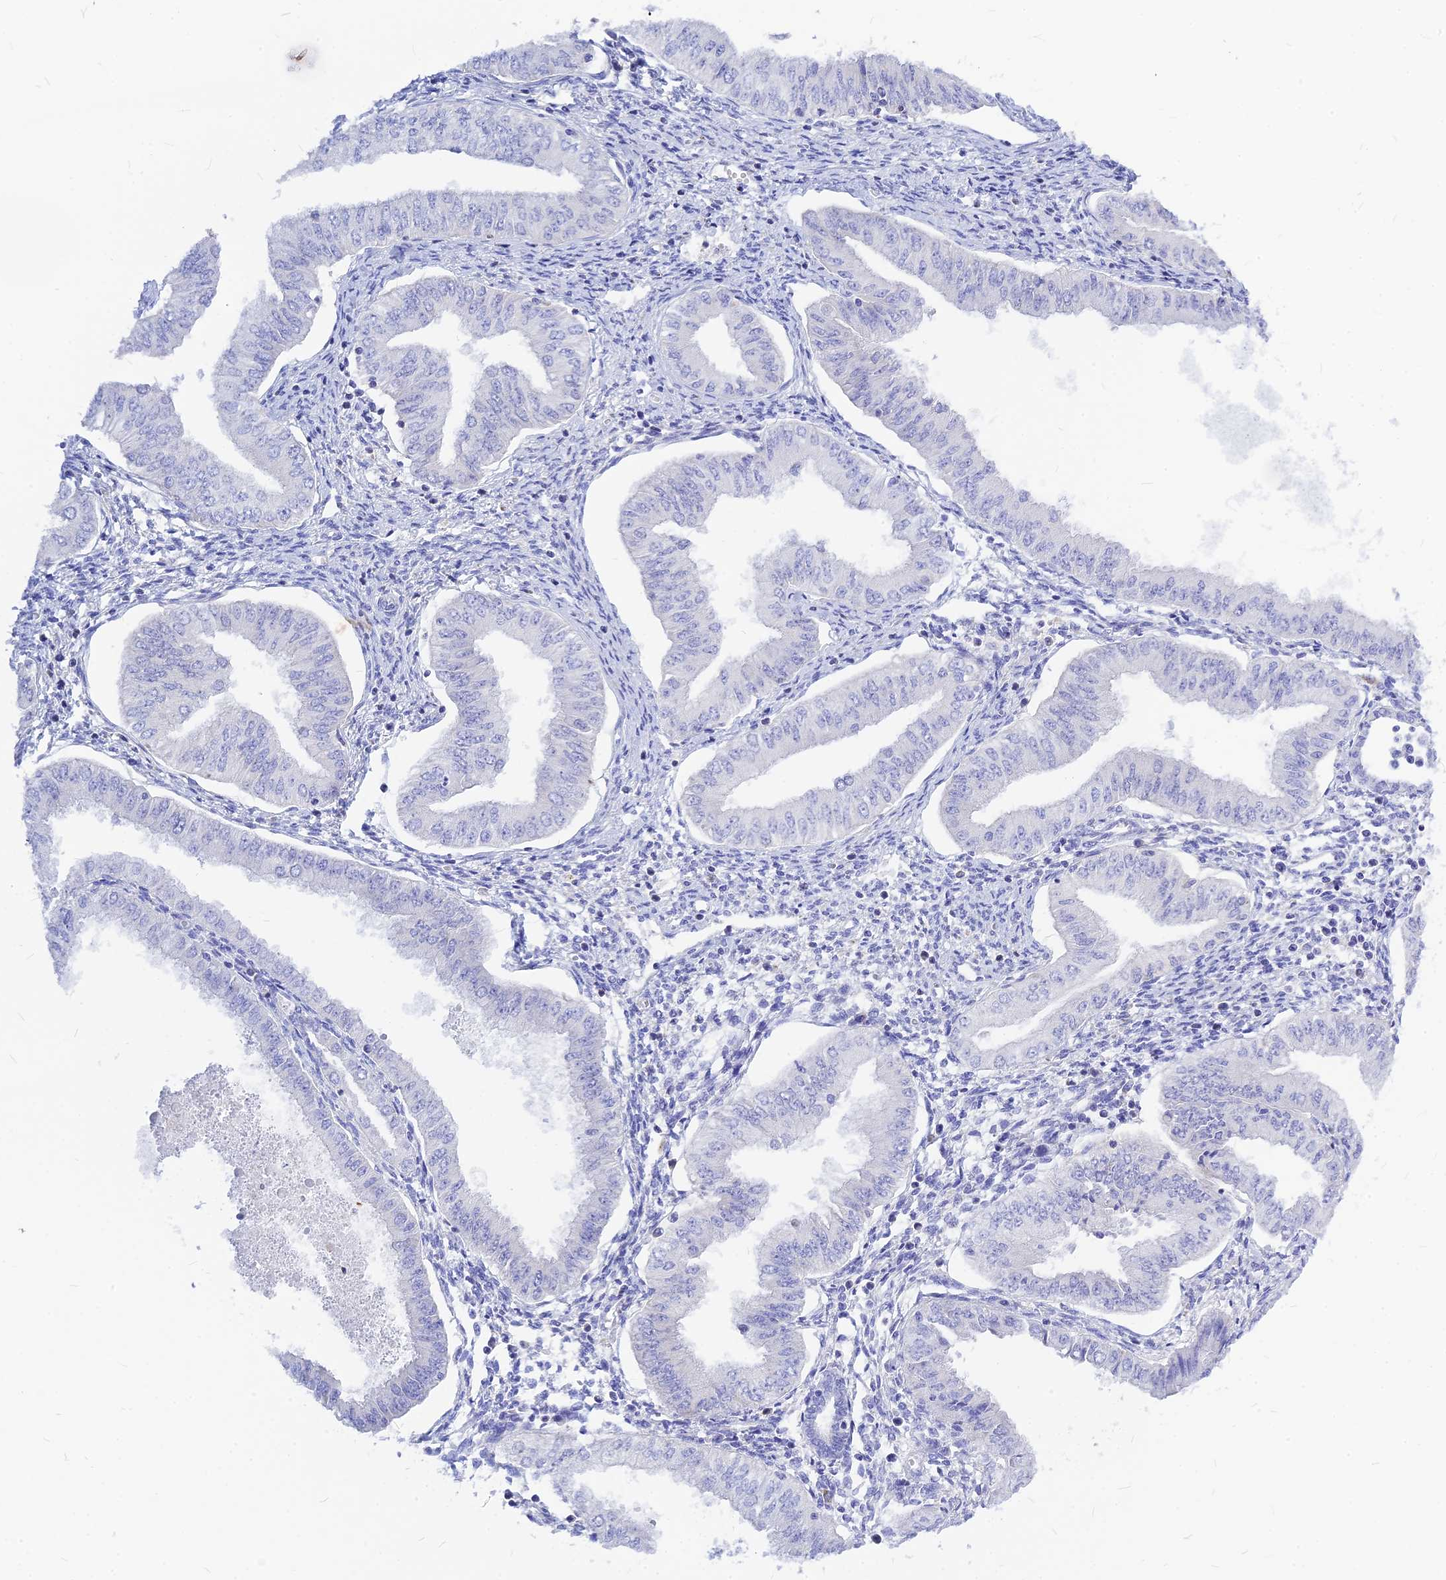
{"staining": {"intensity": "negative", "quantity": "none", "location": "none"}, "tissue": "endometrial cancer", "cell_type": "Tumor cells", "image_type": "cancer", "snomed": [{"axis": "morphology", "description": "Normal tissue, NOS"}, {"axis": "morphology", "description": "Adenocarcinoma, NOS"}, {"axis": "topography", "description": "Endometrium"}], "caption": "Histopathology image shows no significant protein positivity in tumor cells of endometrial adenocarcinoma.", "gene": "CNOT6", "patient": {"sex": "female", "age": 53}}